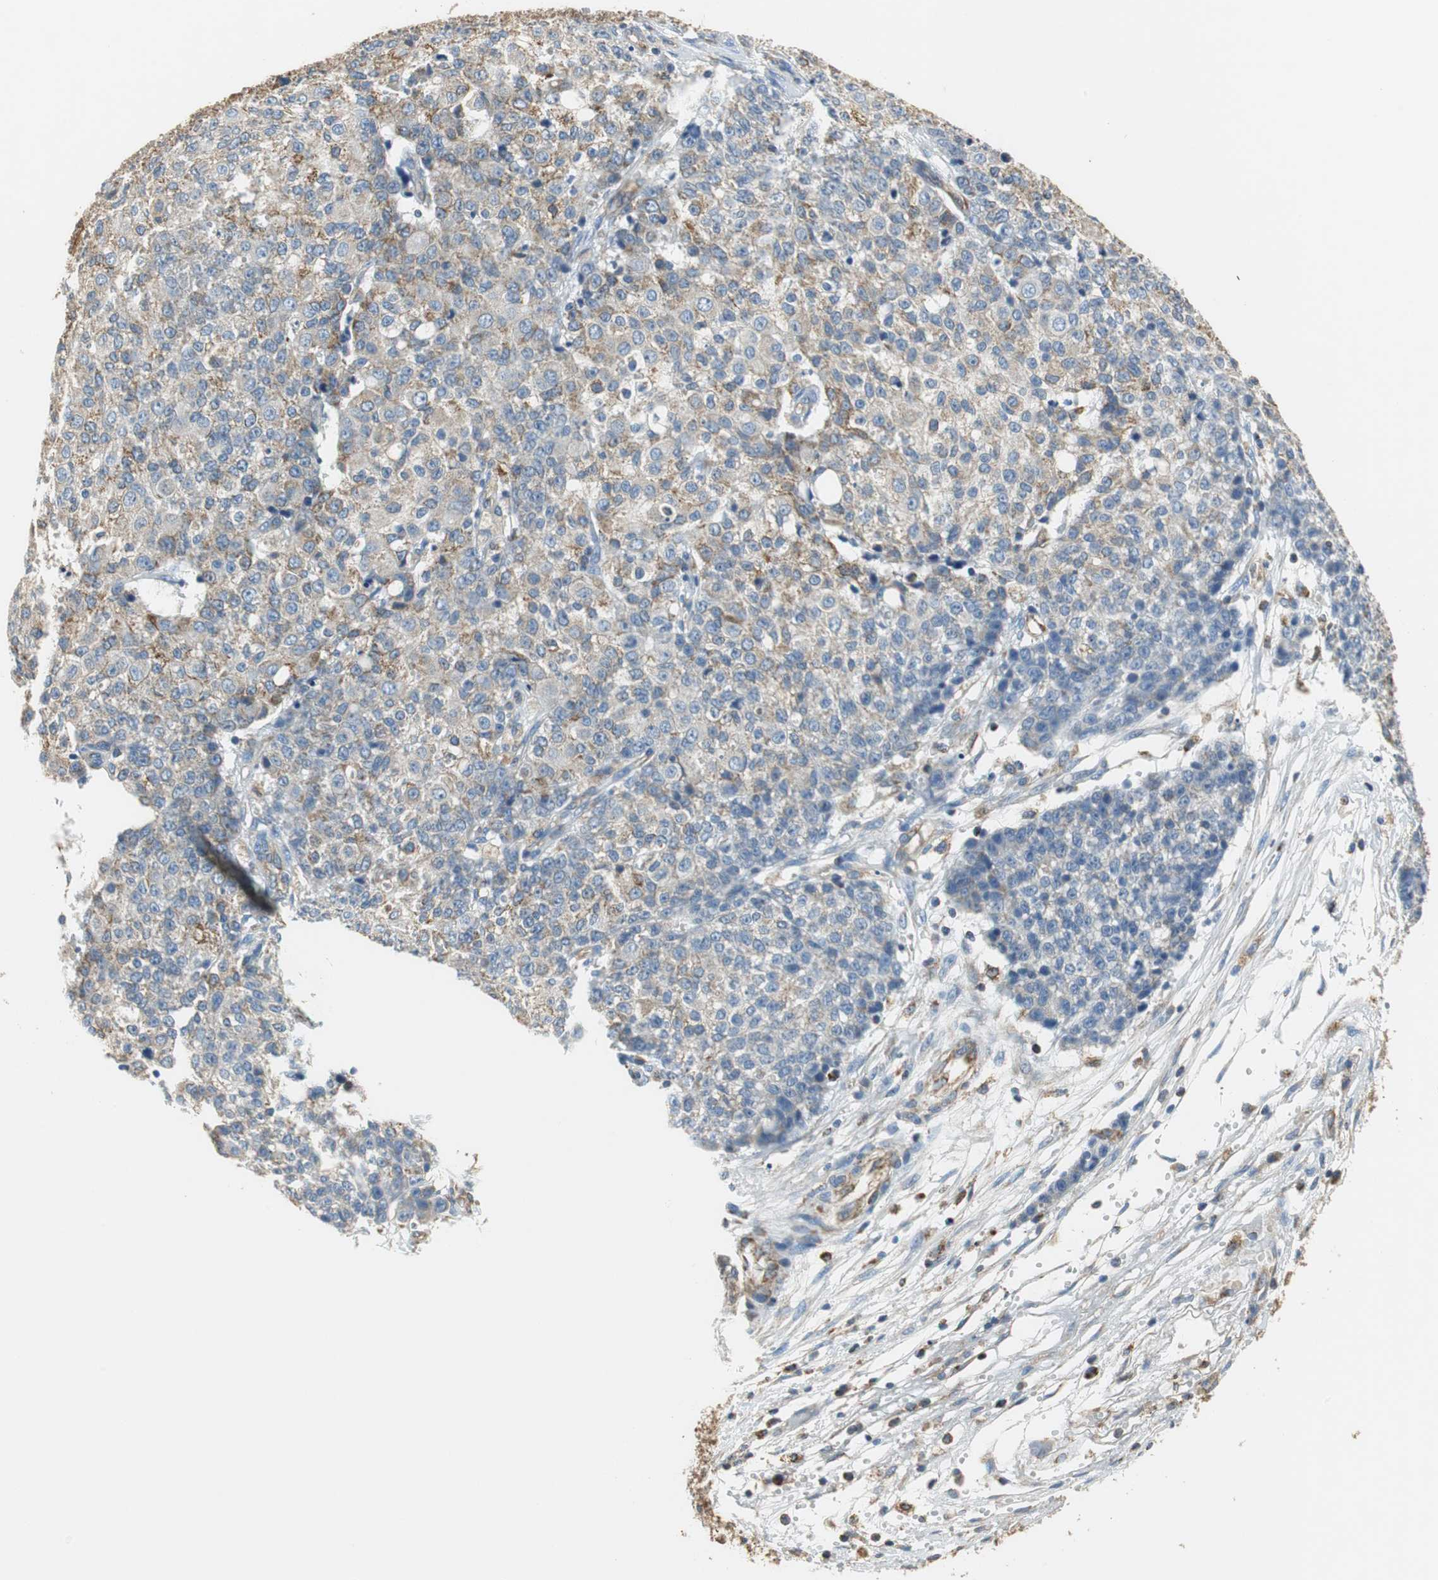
{"staining": {"intensity": "weak", "quantity": "25%-75%", "location": "cytoplasmic/membranous"}, "tissue": "ovarian cancer", "cell_type": "Tumor cells", "image_type": "cancer", "snomed": [{"axis": "morphology", "description": "Carcinoma, endometroid"}, {"axis": "topography", "description": "Ovary"}], "caption": "The image reveals a brown stain indicating the presence of a protein in the cytoplasmic/membranous of tumor cells in ovarian cancer (endometroid carcinoma). (DAB = brown stain, brightfield microscopy at high magnification).", "gene": "GSTK1", "patient": {"sex": "female", "age": 42}}